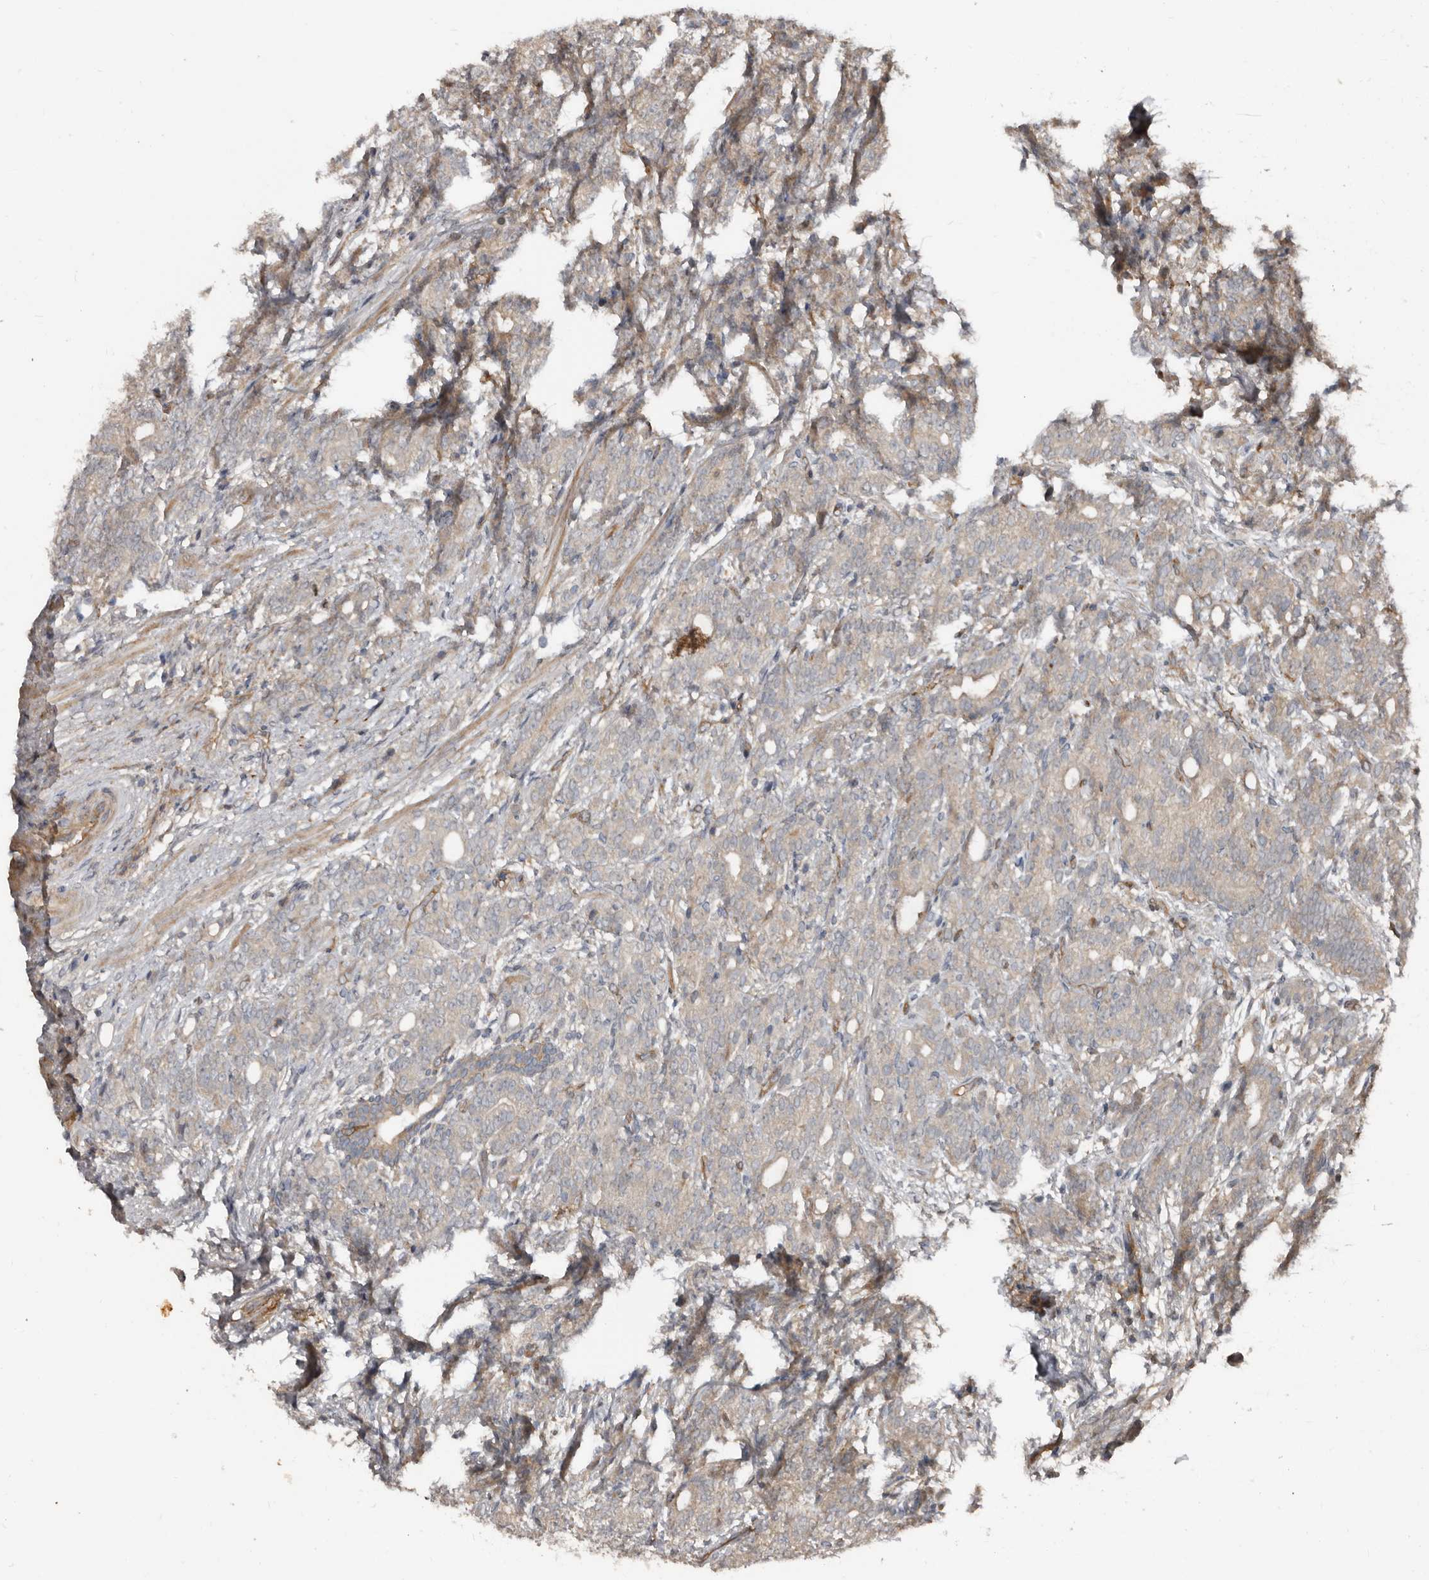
{"staining": {"intensity": "weak", "quantity": "<25%", "location": "cytoplasmic/membranous"}, "tissue": "prostate cancer", "cell_type": "Tumor cells", "image_type": "cancer", "snomed": [{"axis": "morphology", "description": "Adenocarcinoma, High grade"}, {"axis": "topography", "description": "Prostate"}], "caption": "Histopathology image shows no significant protein positivity in tumor cells of prostate cancer (high-grade adenocarcinoma).", "gene": "EXOC3L1", "patient": {"sex": "male", "age": 57}}